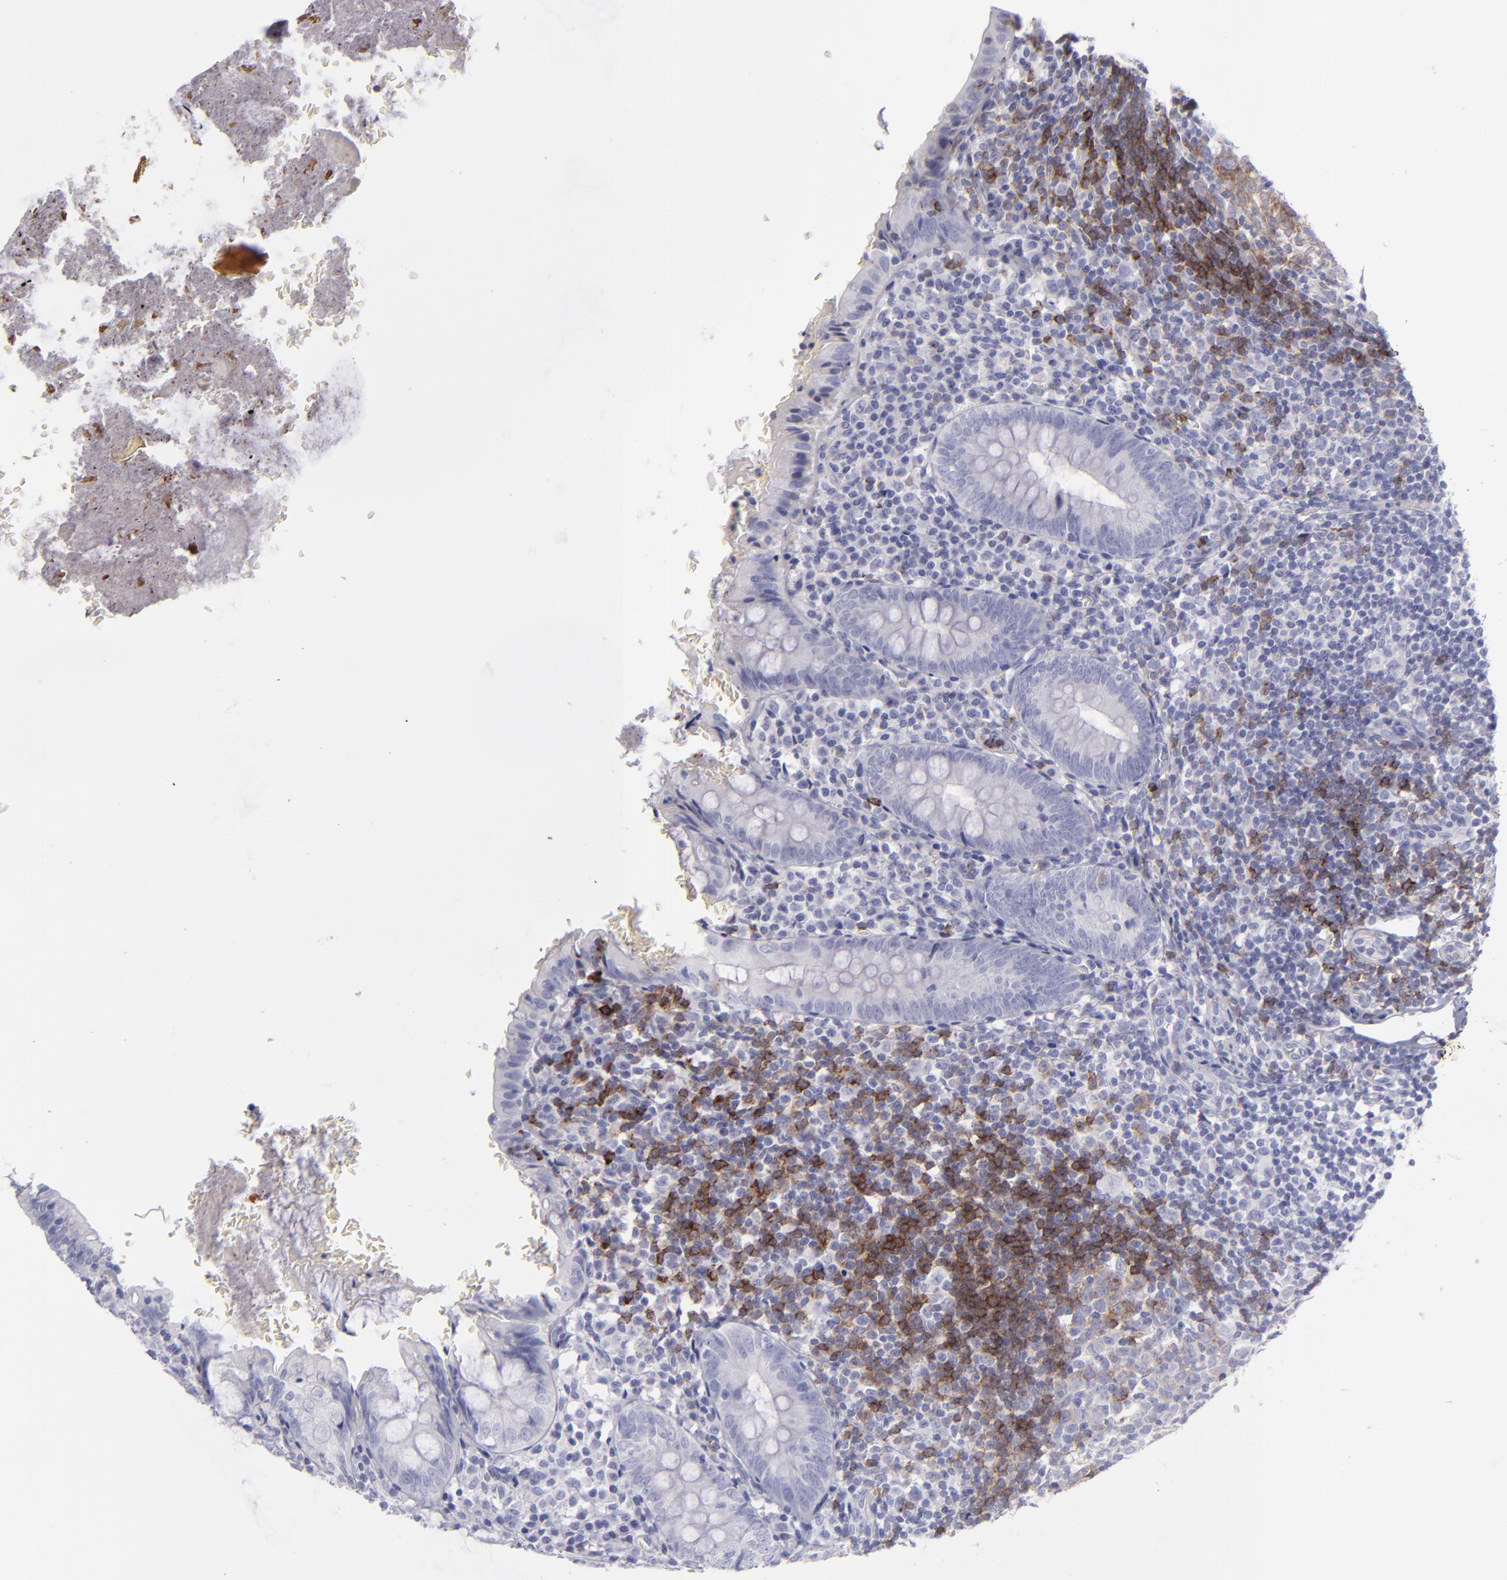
{"staining": {"intensity": "negative", "quantity": "none", "location": "none"}, "tissue": "appendix", "cell_type": "Glandular cells", "image_type": "normal", "snomed": [{"axis": "morphology", "description": "Normal tissue, NOS"}, {"axis": "topography", "description": "Appendix"}], "caption": "This histopathology image is of unremarkable appendix stained with immunohistochemistry (IHC) to label a protein in brown with the nuclei are counter-stained blue. There is no positivity in glandular cells.", "gene": "CD22", "patient": {"sex": "female", "age": 10}}